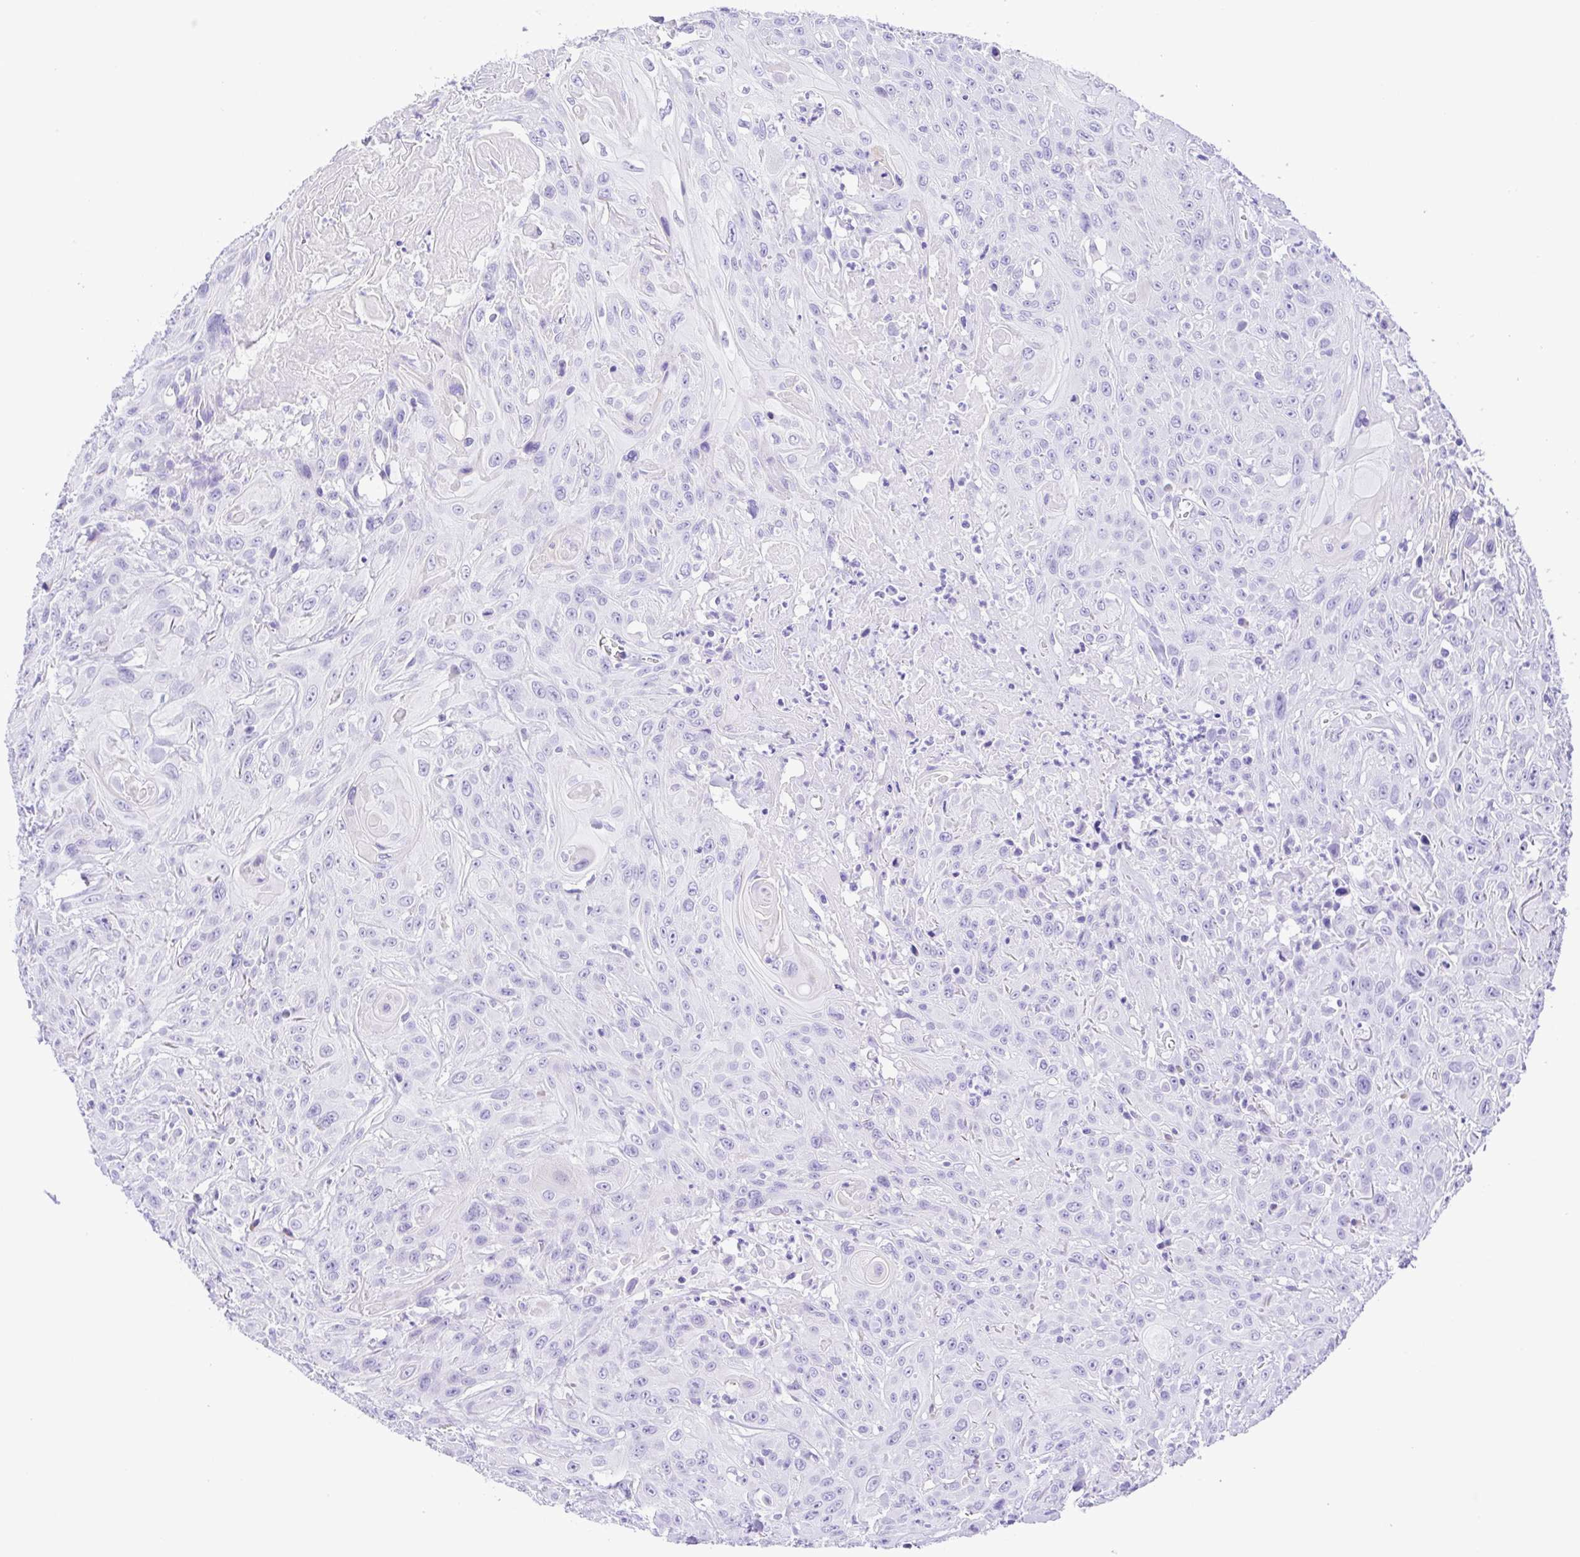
{"staining": {"intensity": "negative", "quantity": "none", "location": "none"}, "tissue": "head and neck cancer", "cell_type": "Tumor cells", "image_type": "cancer", "snomed": [{"axis": "morphology", "description": "Squamous cell carcinoma, NOS"}, {"axis": "topography", "description": "Skin"}, {"axis": "topography", "description": "Head-Neck"}], "caption": "The image displays no significant expression in tumor cells of head and neck cancer.", "gene": "PAK3", "patient": {"sex": "male", "age": 80}}